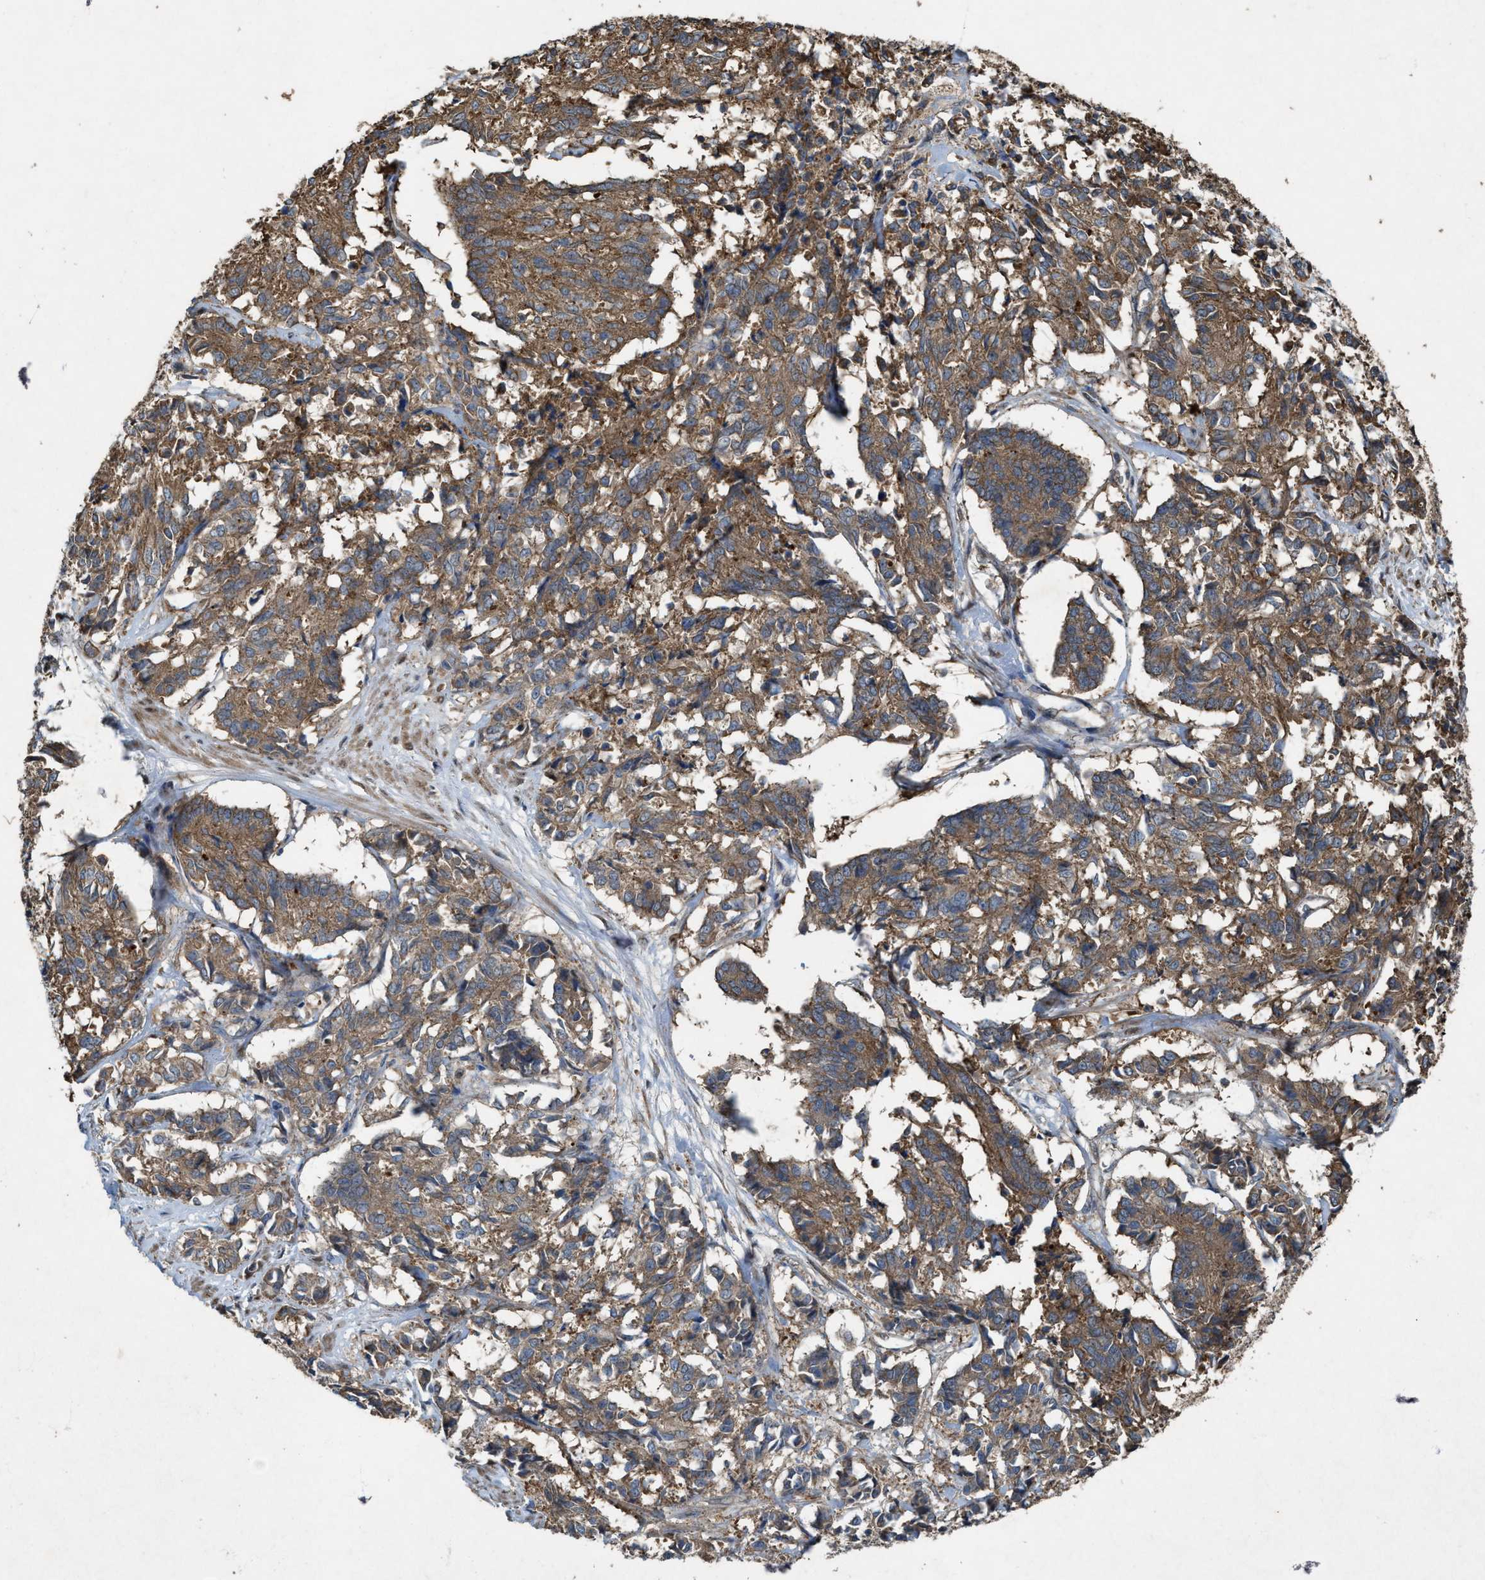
{"staining": {"intensity": "moderate", "quantity": ">75%", "location": "cytoplasmic/membranous"}, "tissue": "cervical cancer", "cell_type": "Tumor cells", "image_type": "cancer", "snomed": [{"axis": "morphology", "description": "Squamous cell carcinoma, NOS"}, {"axis": "topography", "description": "Cervix"}], "caption": "Immunohistochemical staining of cervical cancer shows moderate cytoplasmic/membranous protein expression in approximately >75% of tumor cells. (Stains: DAB (3,3'-diaminobenzidine) in brown, nuclei in blue, Microscopy: brightfield microscopy at high magnification).", "gene": "PDP2", "patient": {"sex": "female", "age": 35}}